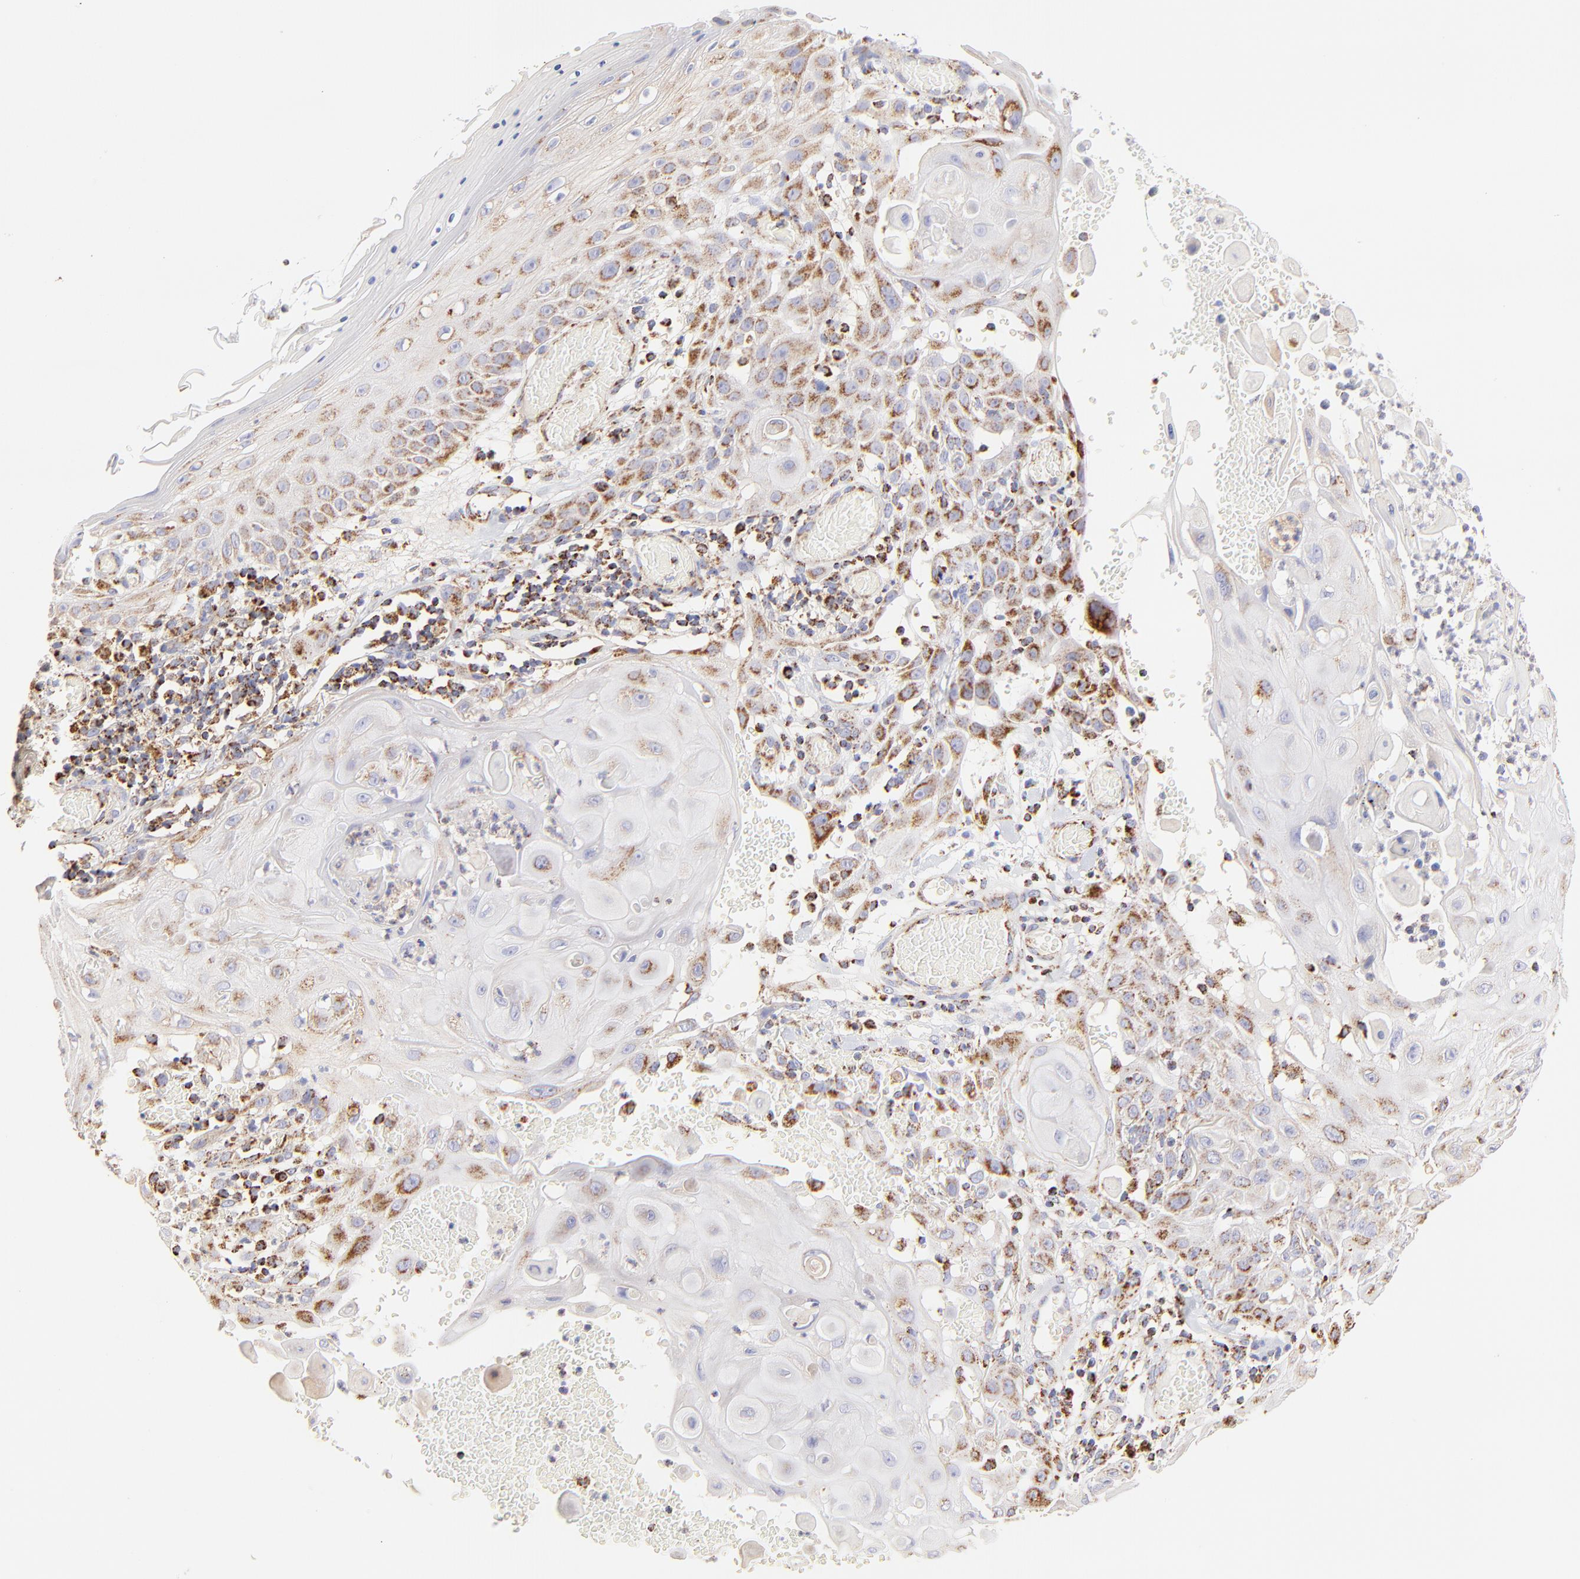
{"staining": {"intensity": "moderate", "quantity": "25%-75%", "location": "cytoplasmic/membranous"}, "tissue": "skin cancer", "cell_type": "Tumor cells", "image_type": "cancer", "snomed": [{"axis": "morphology", "description": "Squamous cell carcinoma, NOS"}, {"axis": "topography", "description": "Skin"}], "caption": "Protein analysis of squamous cell carcinoma (skin) tissue demonstrates moderate cytoplasmic/membranous staining in about 25%-75% of tumor cells.", "gene": "ECH1", "patient": {"sex": "male", "age": 24}}